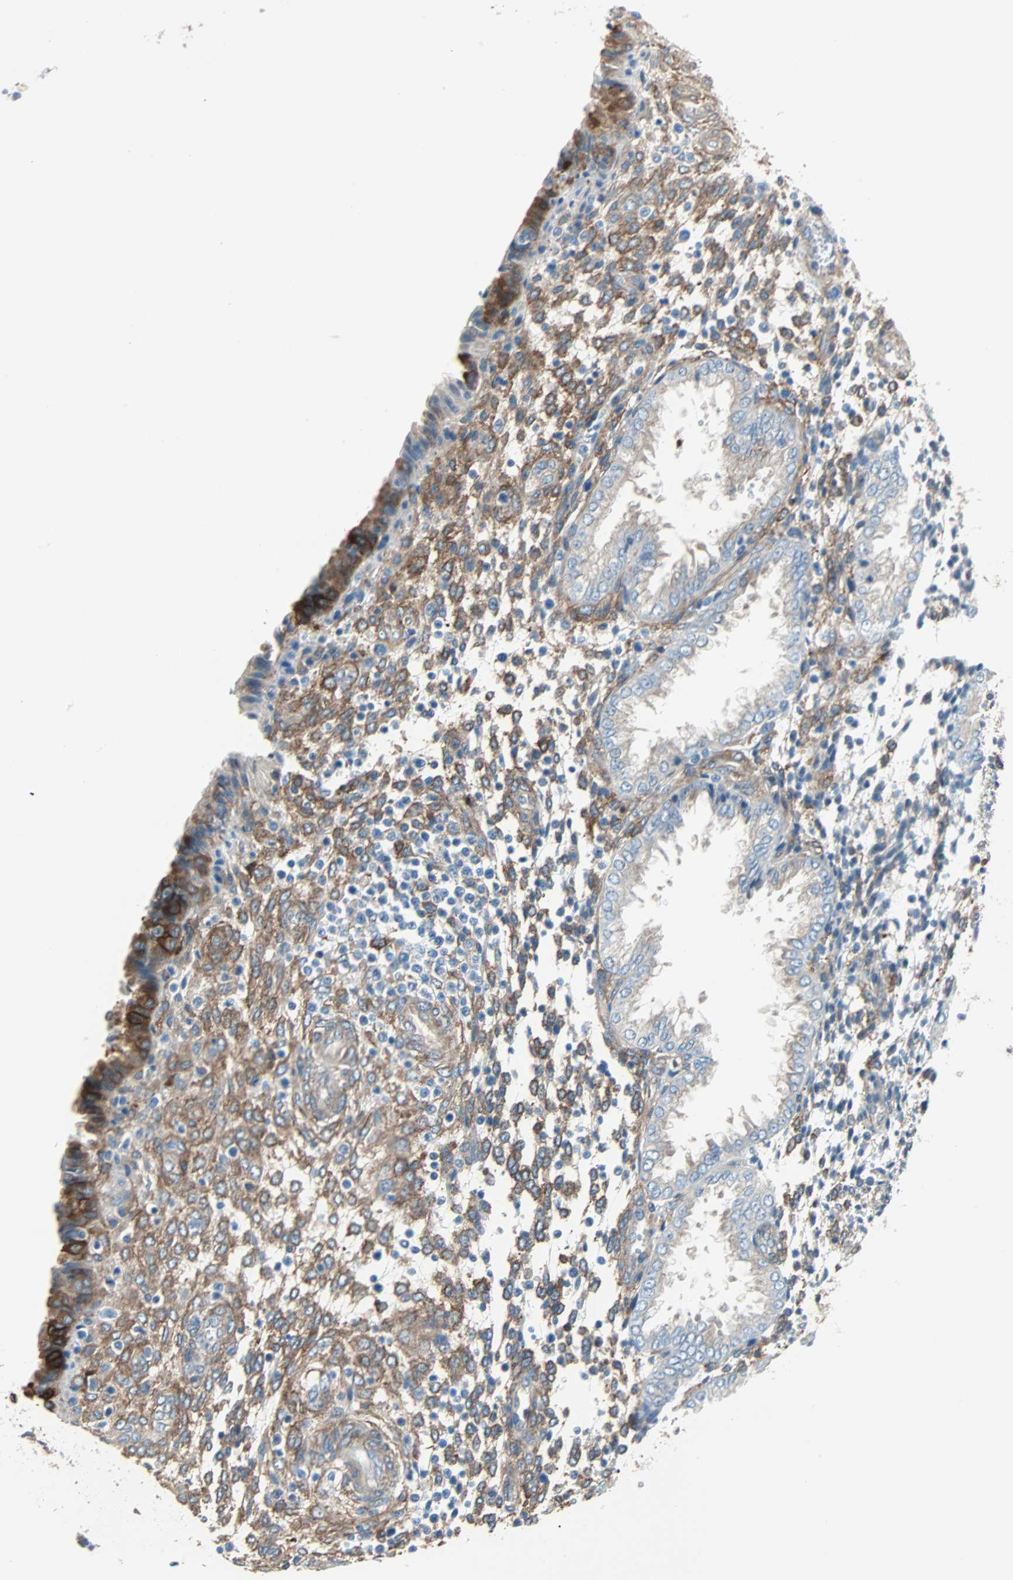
{"staining": {"intensity": "moderate", "quantity": ">75%", "location": "cytoplasmic/membranous"}, "tissue": "endometrium", "cell_type": "Cells in endometrial stroma", "image_type": "normal", "snomed": [{"axis": "morphology", "description": "Normal tissue, NOS"}, {"axis": "topography", "description": "Endometrium"}], "caption": "IHC of benign endometrium exhibits medium levels of moderate cytoplasmic/membranous staining in about >75% of cells in endometrial stroma. Using DAB (brown) and hematoxylin (blue) stains, captured at high magnification using brightfield microscopy.", "gene": "EPB41L2", "patient": {"sex": "female", "age": 33}}